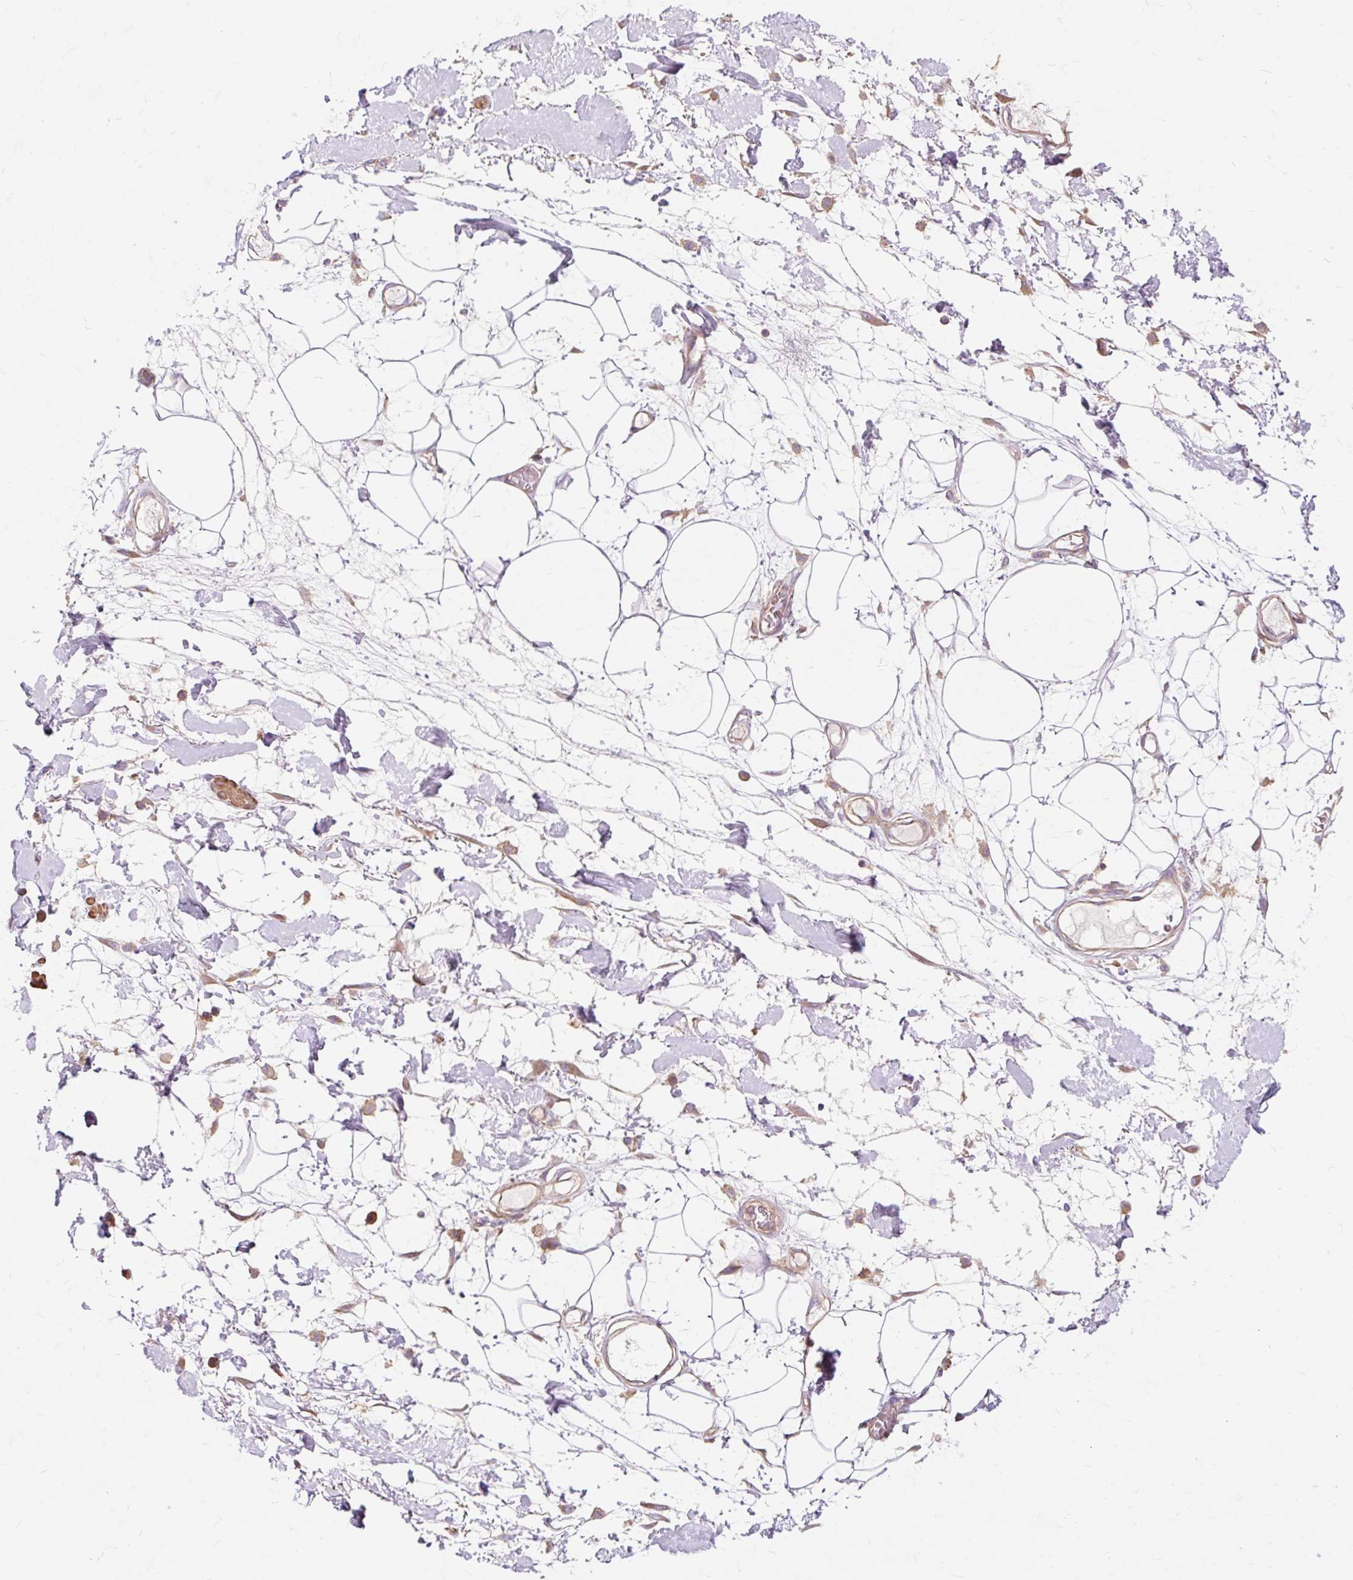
{"staining": {"intensity": "negative", "quantity": "none", "location": "none"}, "tissue": "adipose tissue", "cell_type": "Adipocytes", "image_type": "normal", "snomed": [{"axis": "morphology", "description": "Normal tissue, NOS"}, {"axis": "topography", "description": "Vulva"}, {"axis": "topography", "description": "Peripheral nerve tissue"}], "caption": "Immunohistochemistry (IHC) photomicrograph of normal adipose tissue: adipose tissue stained with DAB (3,3'-diaminobenzidine) shows no significant protein positivity in adipocytes. (DAB immunohistochemistry (IHC) visualized using brightfield microscopy, high magnification).", "gene": "TBC1D2B", "patient": {"sex": "female", "age": 68}}